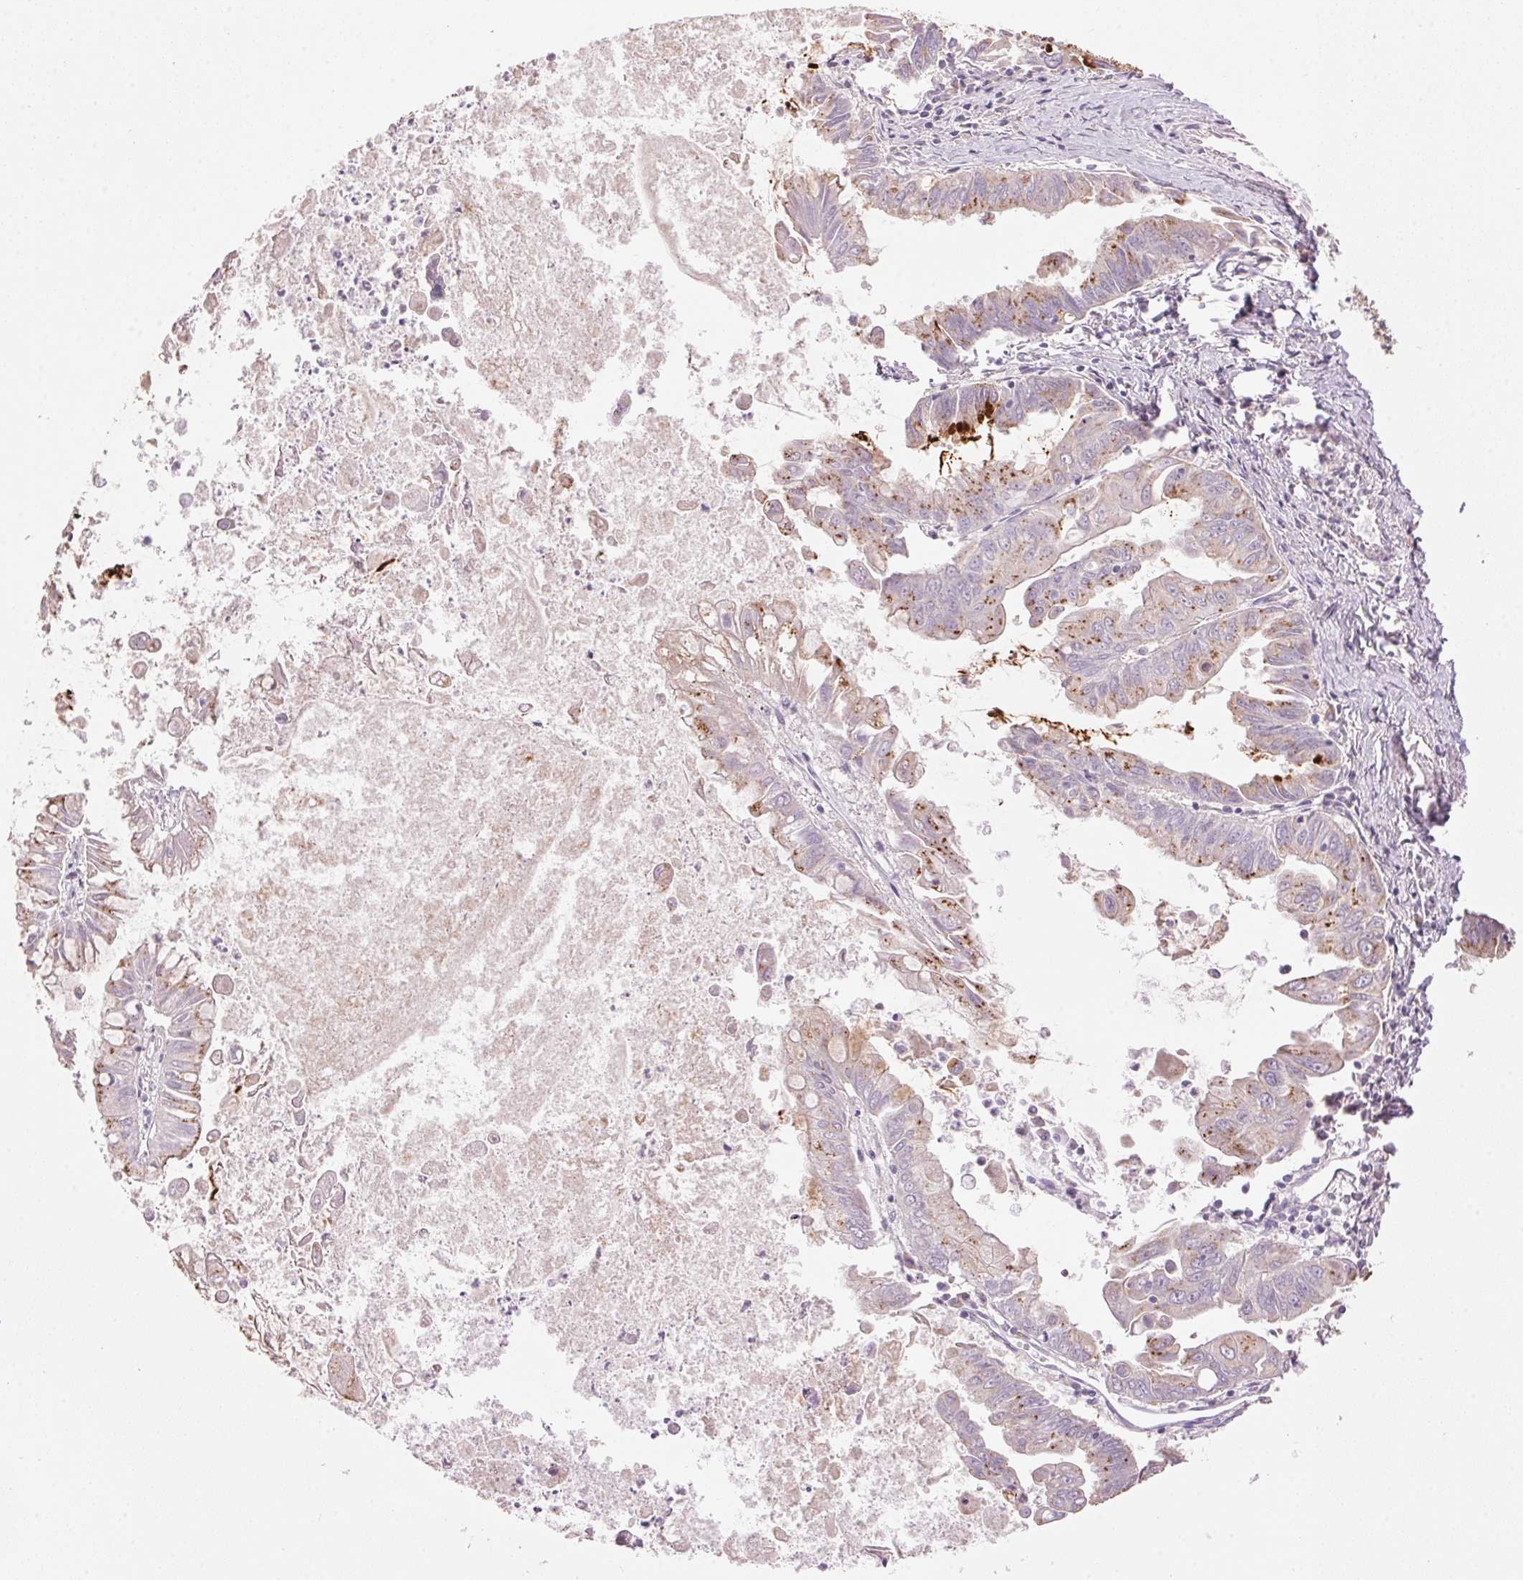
{"staining": {"intensity": "strong", "quantity": "<25%", "location": "cytoplasmic/membranous"}, "tissue": "stomach cancer", "cell_type": "Tumor cells", "image_type": "cancer", "snomed": [{"axis": "morphology", "description": "Adenocarcinoma, NOS"}, {"axis": "topography", "description": "Stomach, upper"}], "caption": "Immunohistochemical staining of human stomach adenocarcinoma shows strong cytoplasmic/membranous protein expression in about <25% of tumor cells.", "gene": "LYZL6", "patient": {"sex": "male", "age": 80}}